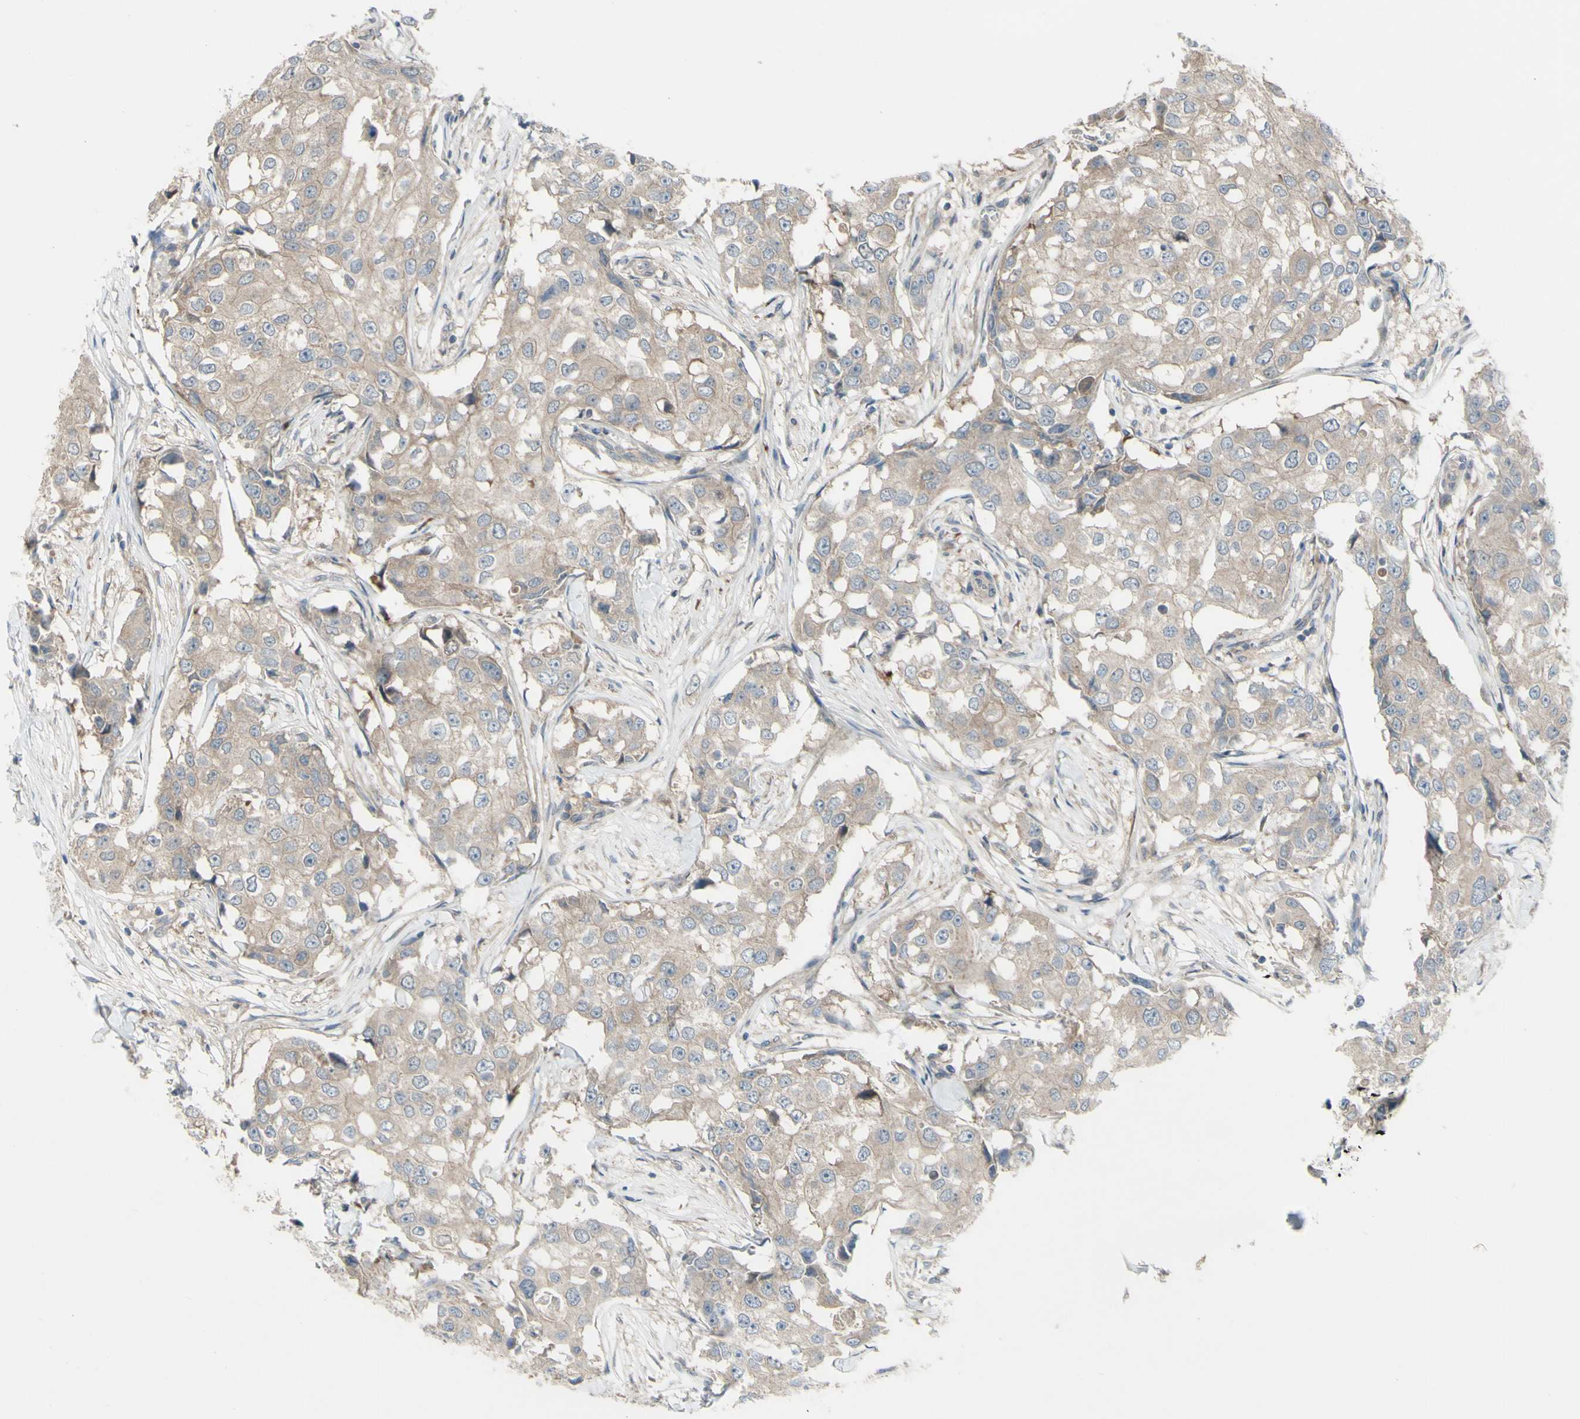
{"staining": {"intensity": "weak", "quantity": ">75%", "location": "cytoplasmic/membranous"}, "tissue": "breast cancer", "cell_type": "Tumor cells", "image_type": "cancer", "snomed": [{"axis": "morphology", "description": "Duct carcinoma"}, {"axis": "topography", "description": "Breast"}], "caption": "Human breast cancer stained with a protein marker displays weak staining in tumor cells.", "gene": "AFP", "patient": {"sex": "female", "age": 27}}